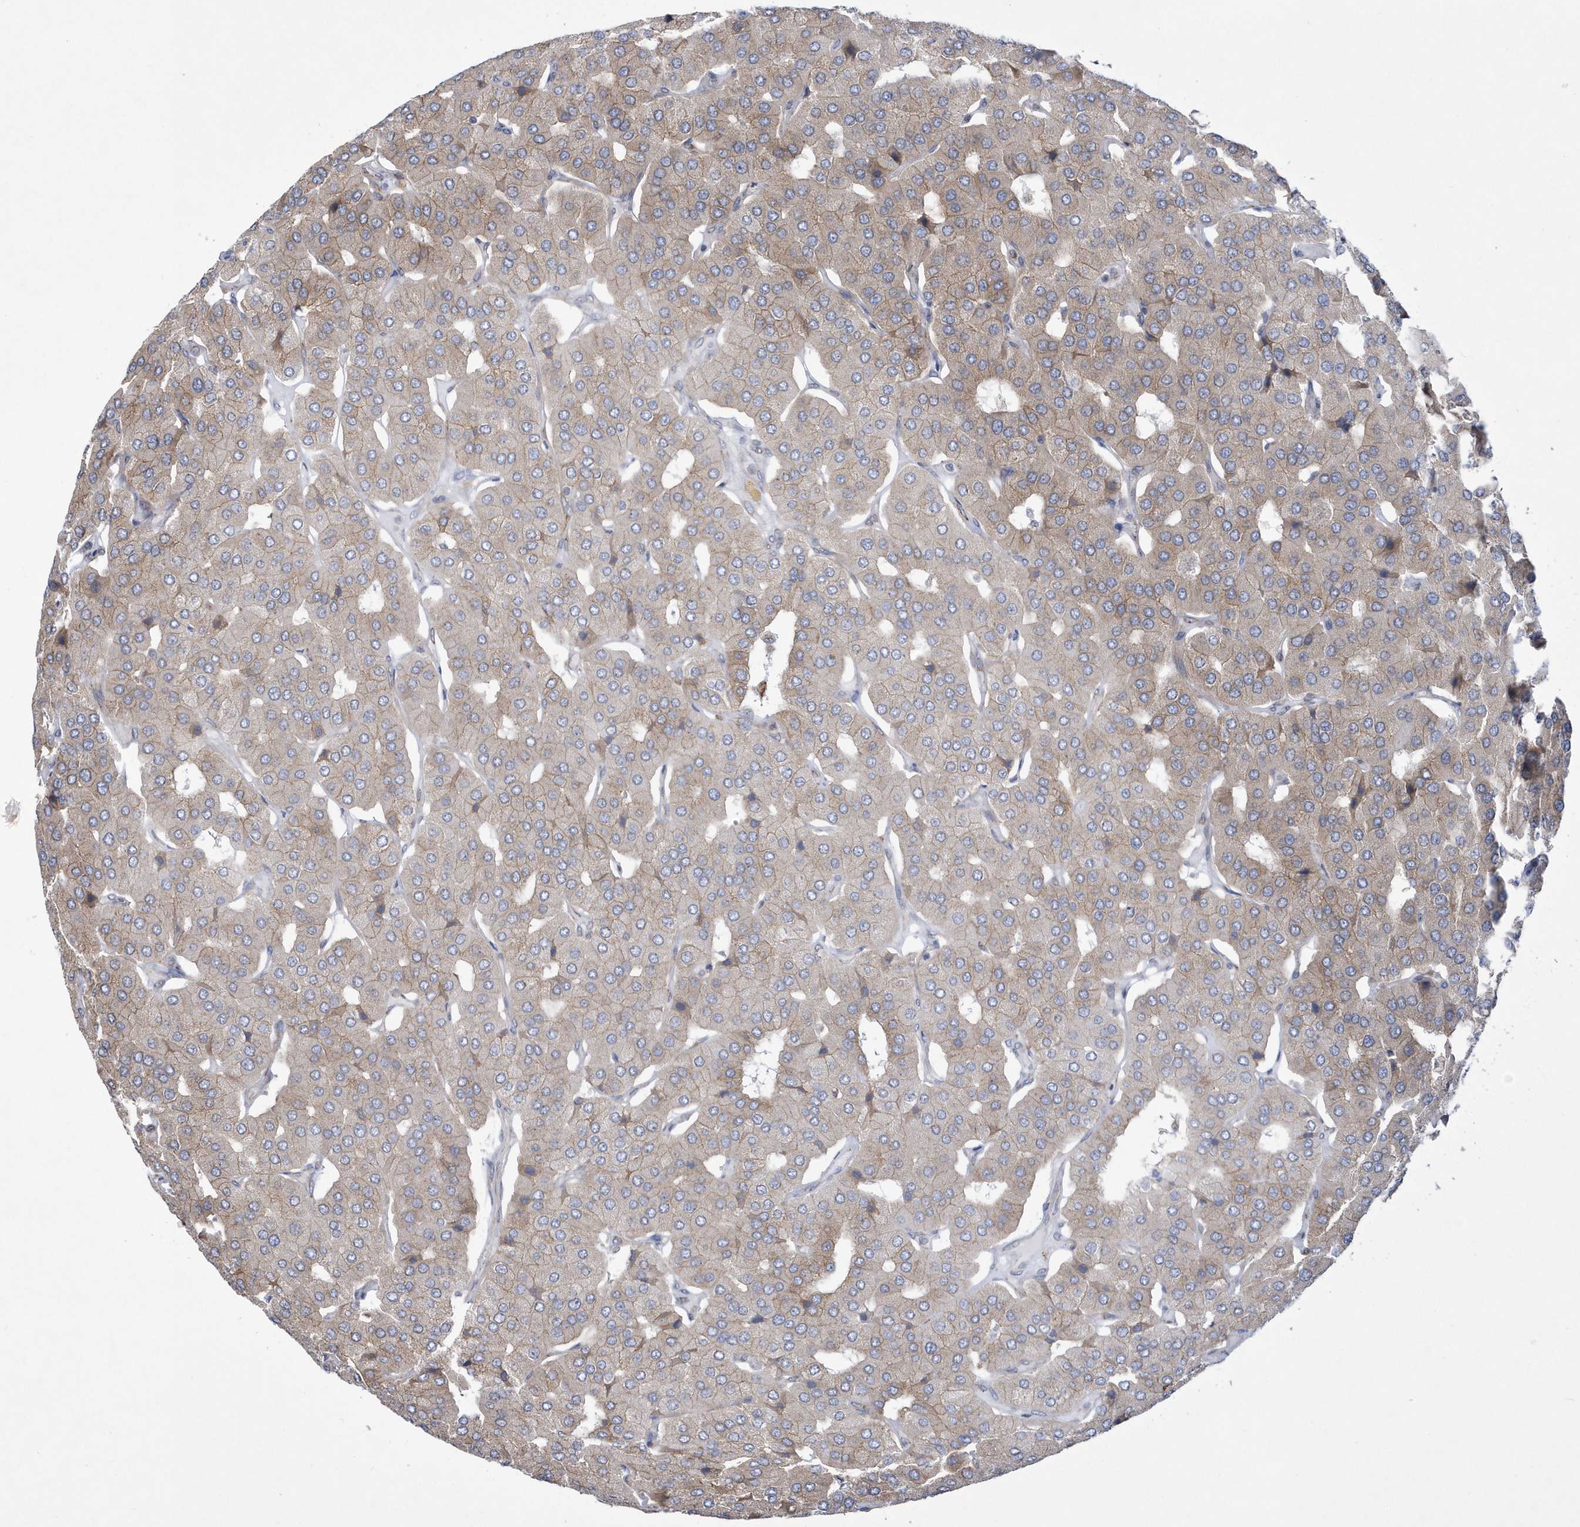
{"staining": {"intensity": "weak", "quantity": "25%-75%", "location": "cytoplasmic/membranous"}, "tissue": "parathyroid gland", "cell_type": "Glandular cells", "image_type": "normal", "snomed": [{"axis": "morphology", "description": "Normal tissue, NOS"}, {"axis": "morphology", "description": "Adenoma, NOS"}, {"axis": "topography", "description": "Parathyroid gland"}], "caption": "Glandular cells demonstrate low levels of weak cytoplasmic/membranous staining in about 25%-75% of cells in benign human parathyroid gland.", "gene": "MED31", "patient": {"sex": "female", "age": 86}}